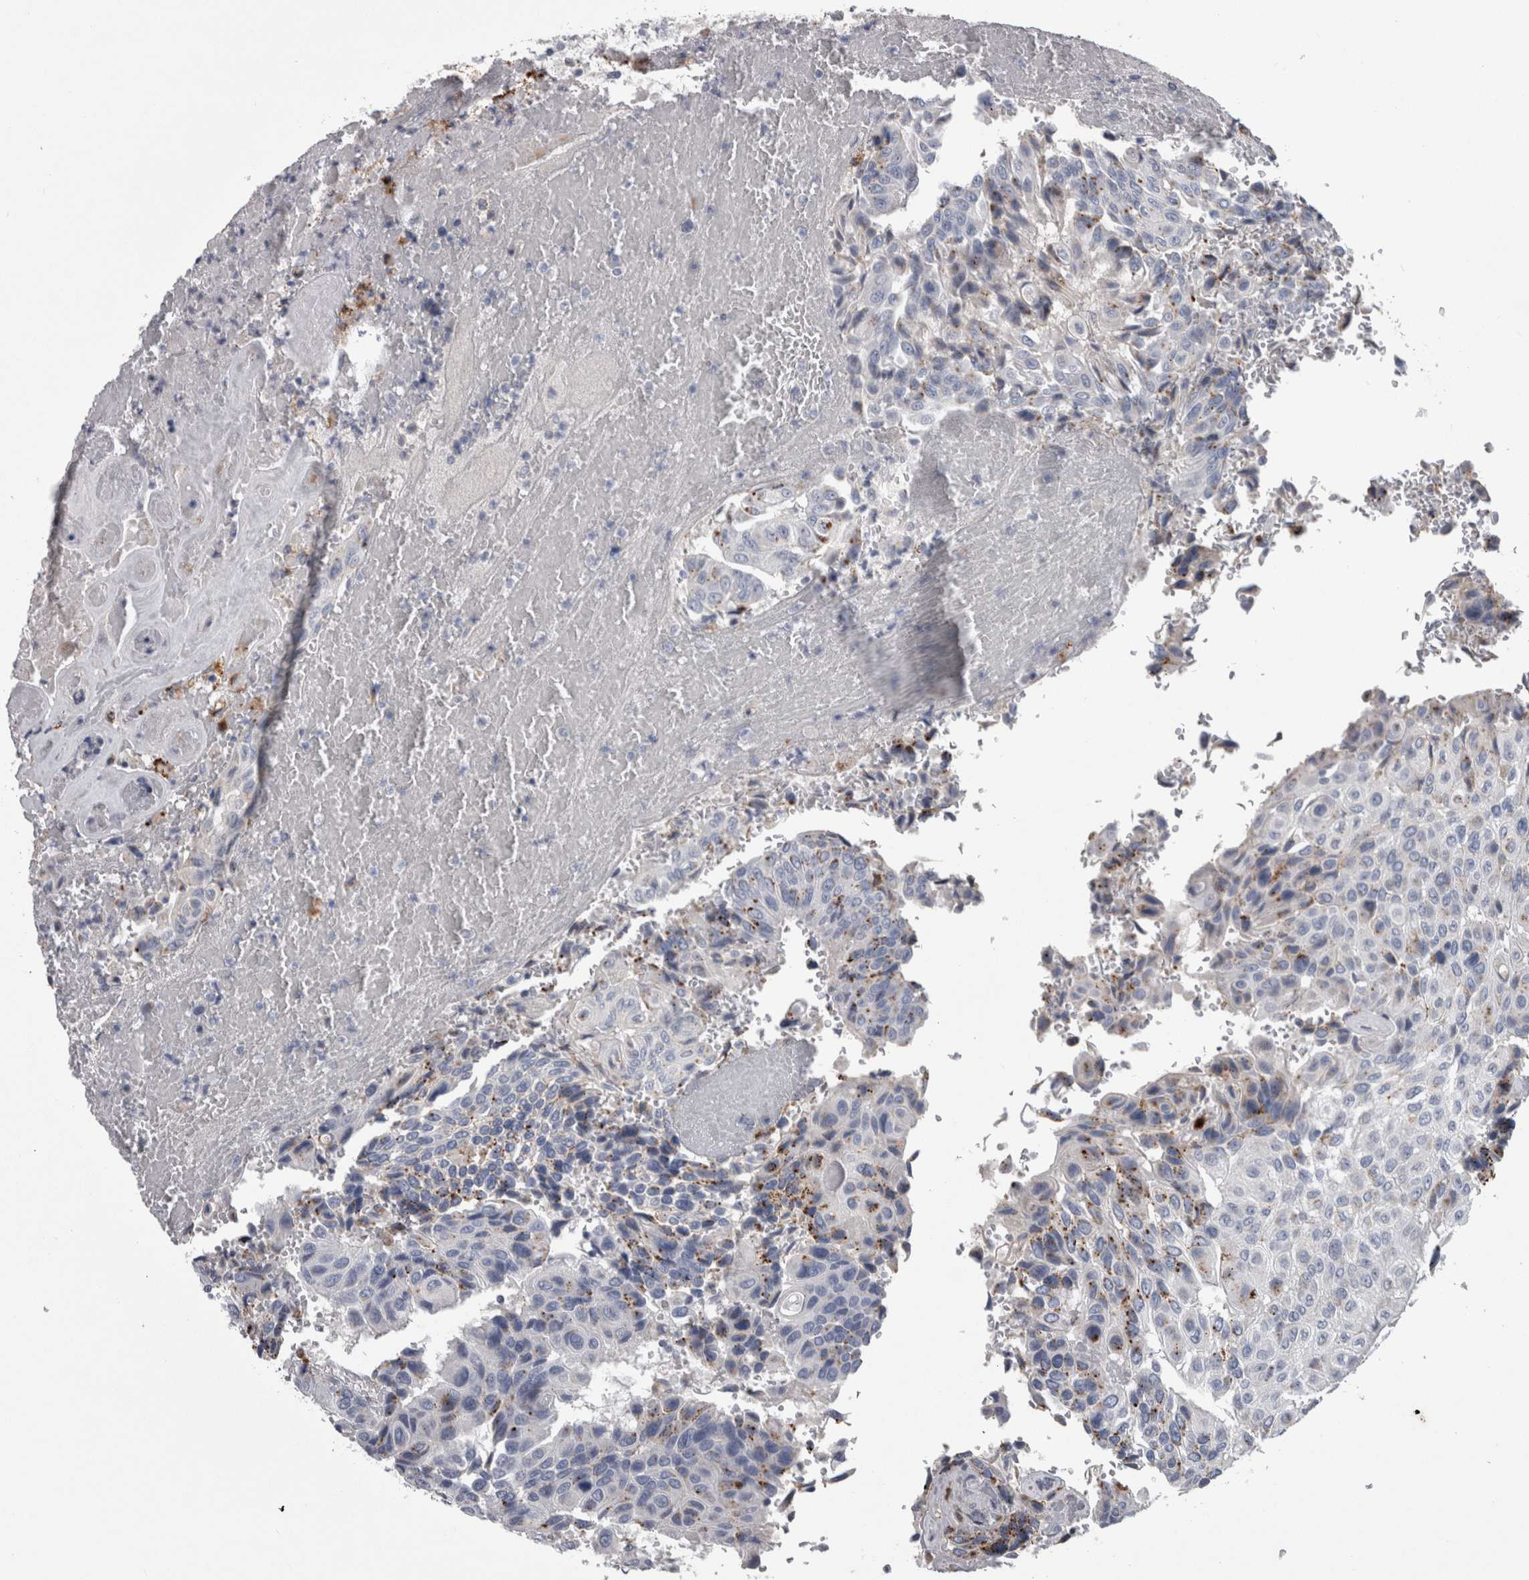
{"staining": {"intensity": "weak", "quantity": "<25%", "location": "cytoplasmic/membranous"}, "tissue": "urothelial cancer", "cell_type": "Tumor cells", "image_type": "cancer", "snomed": [{"axis": "morphology", "description": "Urothelial carcinoma, High grade"}, {"axis": "topography", "description": "Urinary bladder"}], "caption": "High power microscopy micrograph of an immunohistochemistry (IHC) image of urothelial cancer, revealing no significant positivity in tumor cells.", "gene": "DPP7", "patient": {"sex": "male", "age": 66}}